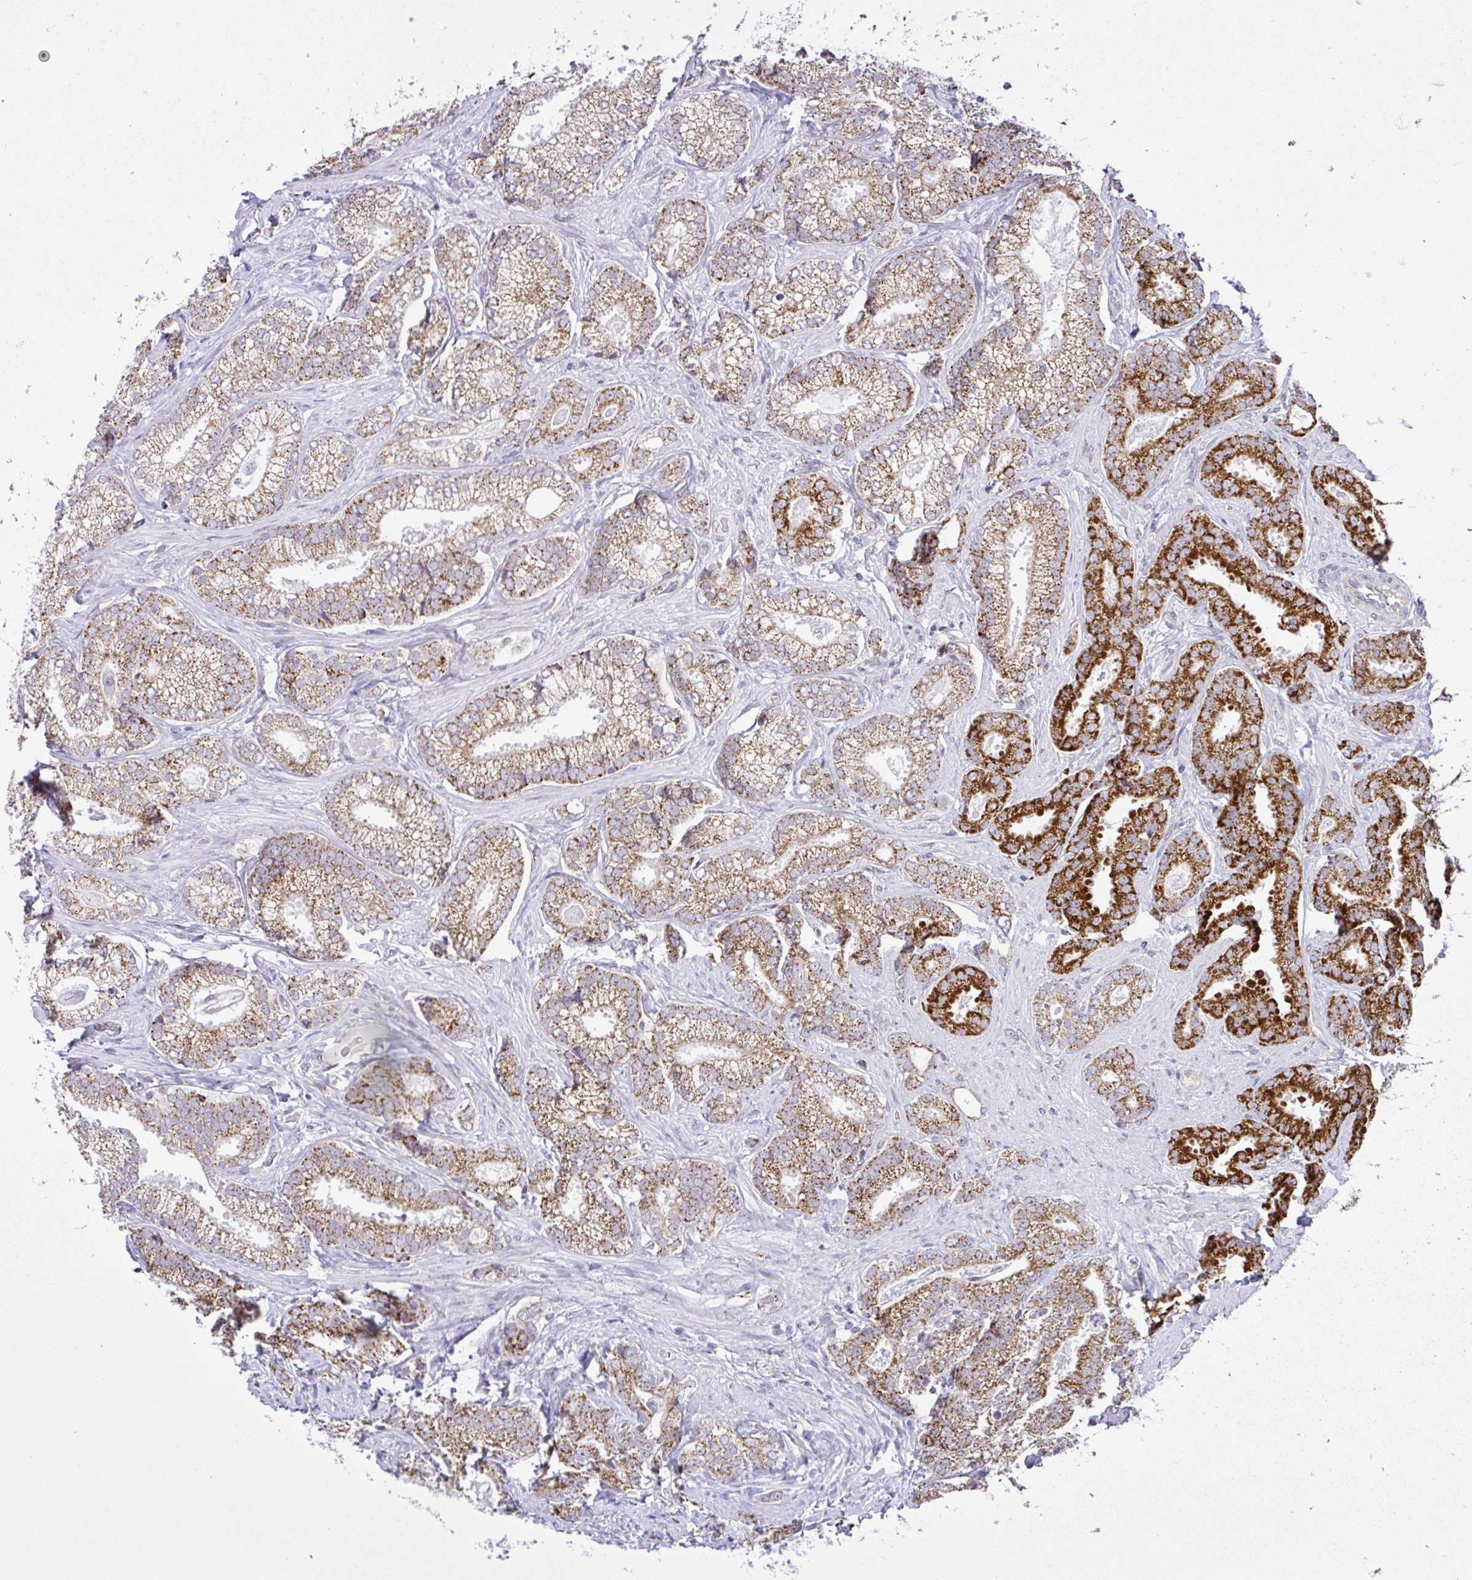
{"staining": {"intensity": "strong", "quantity": "25%-75%", "location": "cytoplasmic/membranous"}, "tissue": "prostate cancer", "cell_type": "Tumor cells", "image_type": "cancer", "snomed": [{"axis": "morphology", "description": "Adenocarcinoma, Low grade"}, {"axis": "topography", "description": "Prostate"}], "caption": "IHC histopathology image of human prostate cancer stained for a protein (brown), which exhibits high levels of strong cytoplasmic/membranous expression in approximately 25%-75% of tumor cells.", "gene": "PYCR2", "patient": {"sex": "male", "age": 63}}